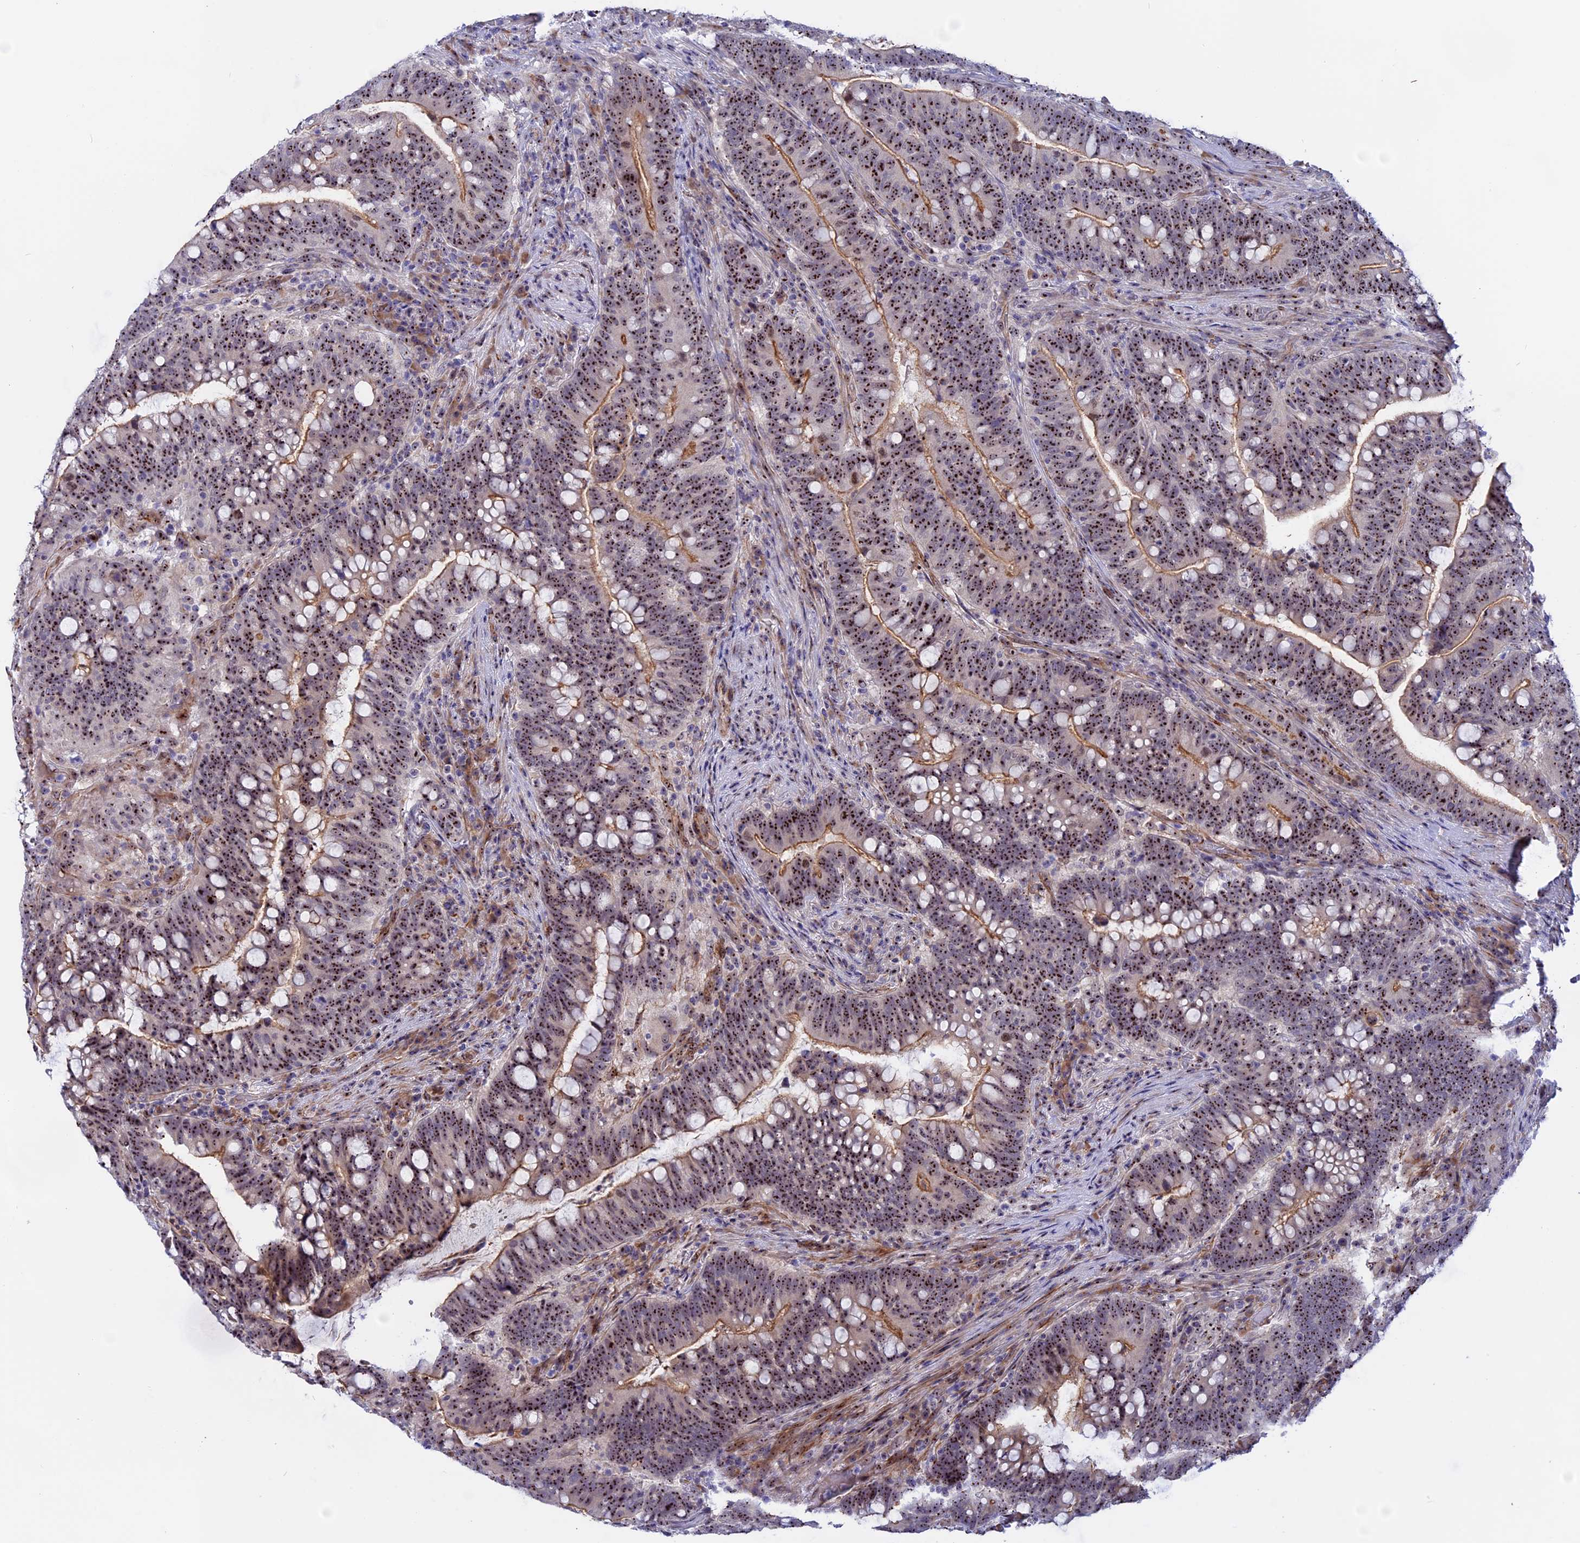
{"staining": {"intensity": "strong", "quantity": ">75%", "location": "cytoplasmic/membranous,nuclear"}, "tissue": "colorectal cancer", "cell_type": "Tumor cells", "image_type": "cancer", "snomed": [{"axis": "morphology", "description": "Normal tissue, NOS"}, {"axis": "morphology", "description": "Adenocarcinoma, NOS"}, {"axis": "topography", "description": "Colon"}], "caption": "Strong cytoplasmic/membranous and nuclear protein expression is appreciated in approximately >75% of tumor cells in colorectal cancer (adenocarcinoma).", "gene": "DBNDD1", "patient": {"sex": "female", "age": 66}}